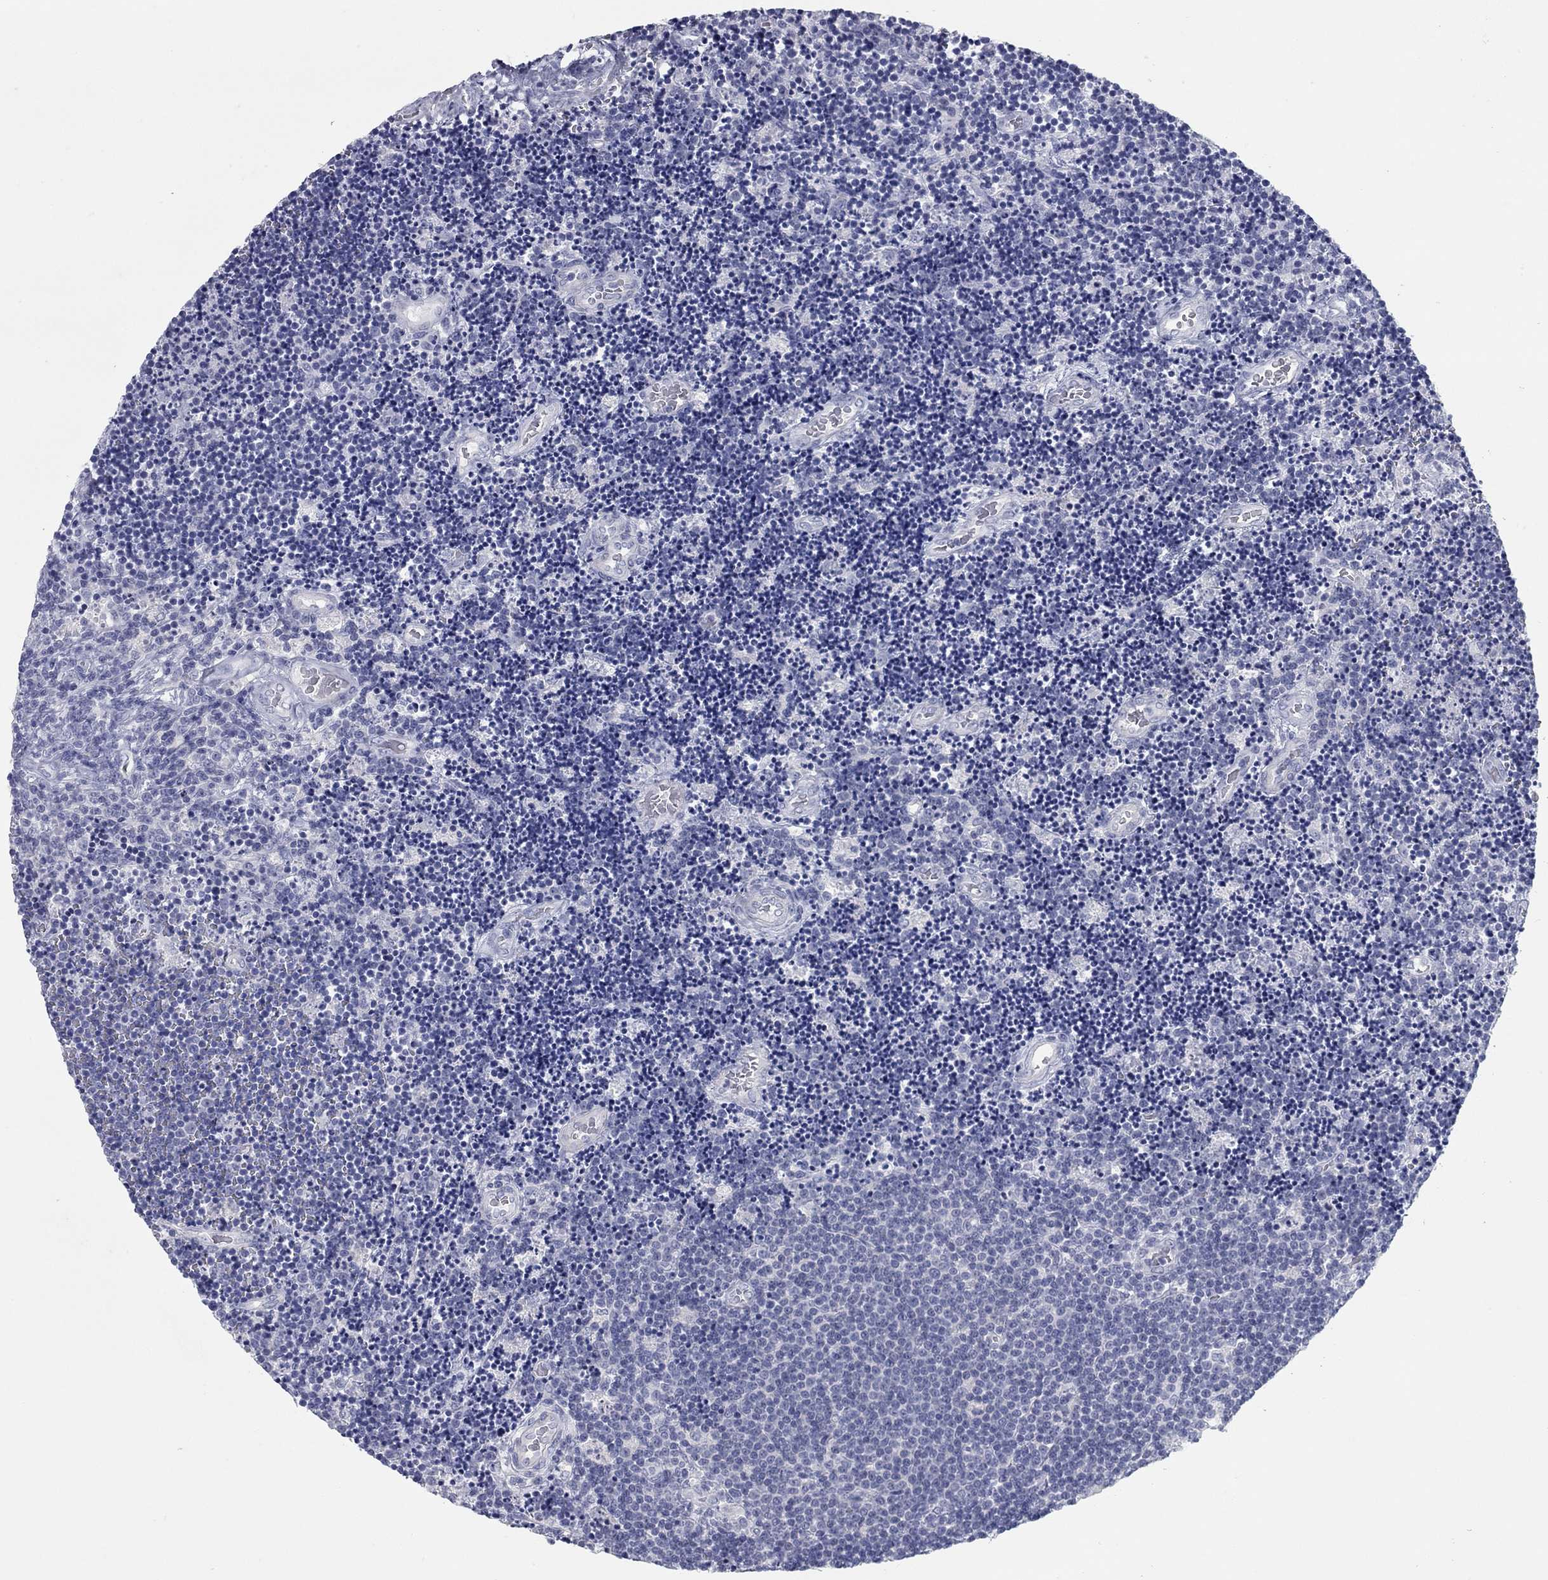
{"staining": {"intensity": "negative", "quantity": "none", "location": "none"}, "tissue": "lymphoma", "cell_type": "Tumor cells", "image_type": "cancer", "snomed": [{"axis": "morphology", "description": "Malignant lymphoma, non-Hodgkin's type, Low grade"}, {"axis": "topography", "description": "Brain"}], "caption": "An immunohistochemistry (IHC) micrograph of lymphoma is shown. There is no staining in tumor cells of lymphoma.", "gene": "KIRREL2", "patient": {"sex": "female", "age": 66}}